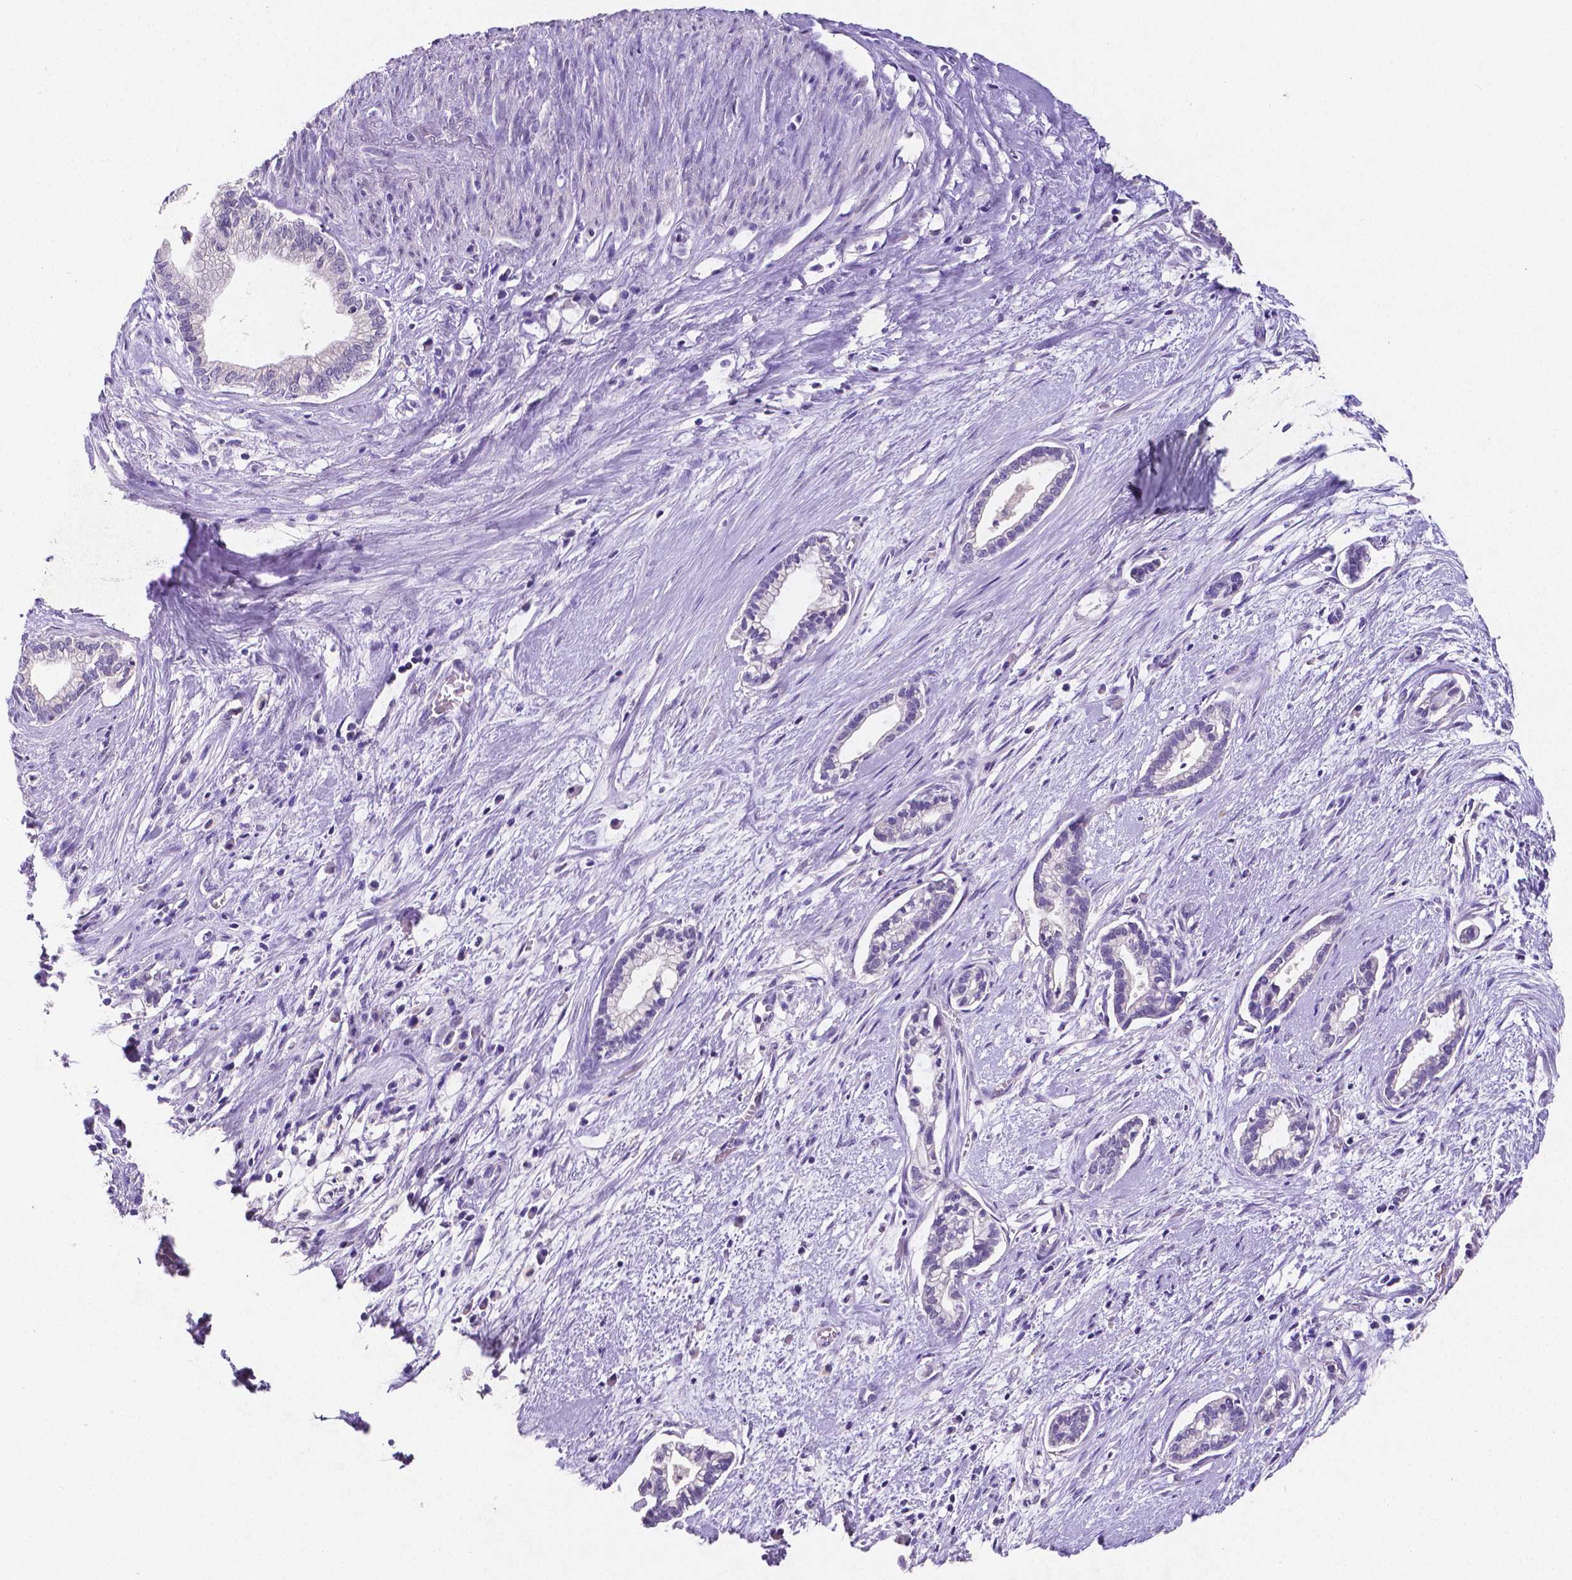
{"staining": {"intensity": "negative", "quantity": "none", "location": "none"}, "tissue": "cervical cancer", "cell_type": "Tumor cells", "image_type": "cancer", "snomed": [{"axis": "morphology", "description": "Adenocarcinoma, NOS"}, {"axis": "topography", "description": "Cervix"}], "caption": "DAB (3,3'-diaminobenzidine) immunohistochemical staining of cervical cancer (adenocarcinoma) reveals no significant positivity in tumor cells.", "gene": "SATB2", "patient": {"sex": "female", "age": 62}}